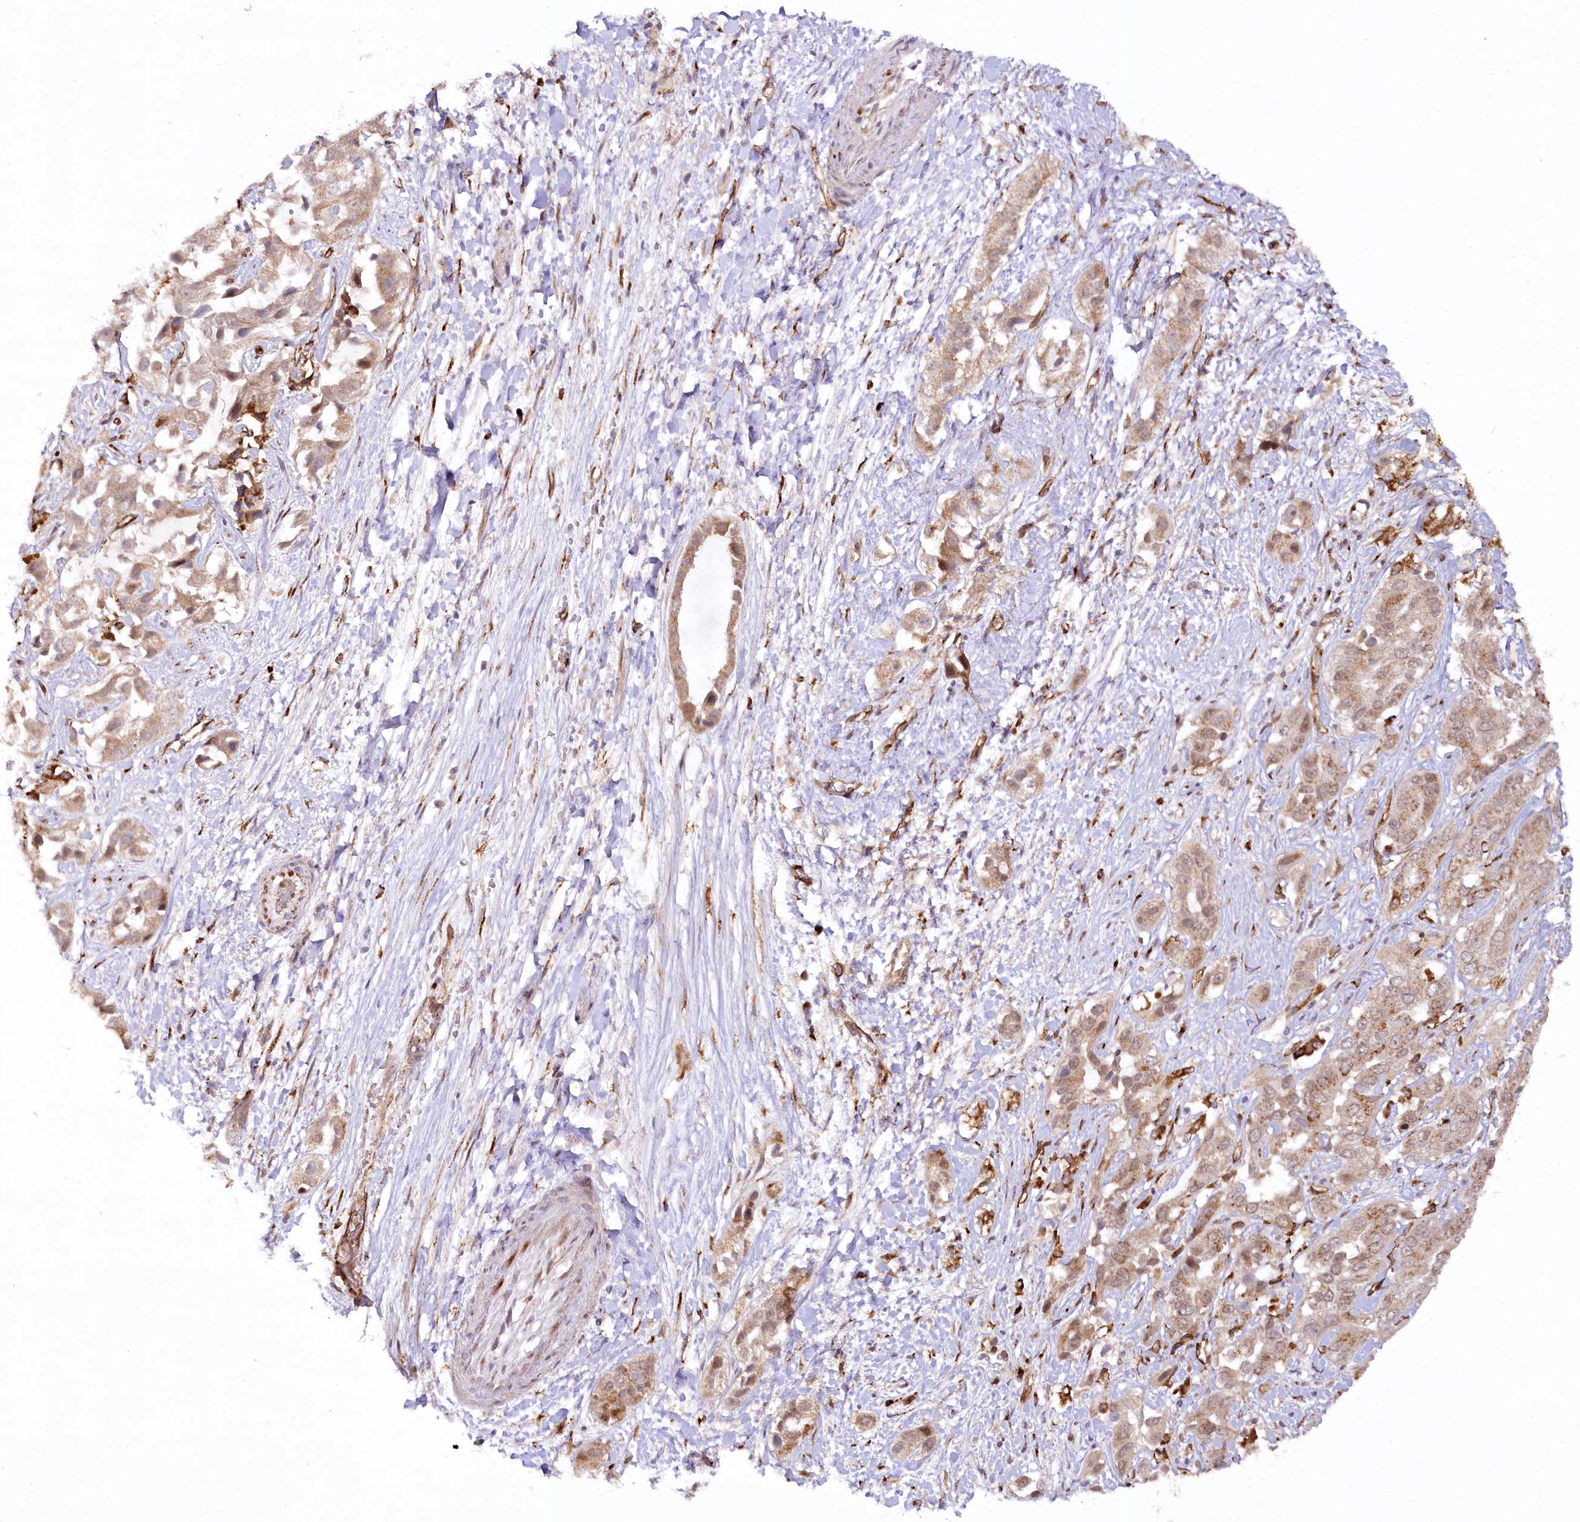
{"staining": {"intensity": "moderate", "quantity": "25%-75%", "location": "cytoplasmic/membranous,nuclear"}, "tissue": "liver cancer", "cell_type": "Tumor cells", "image_type": "cancer", "snomed": [{"axis": "morphology", "description": "Cholangiocarcinoma"}, {"axis": "topography", "description": "Liver"}], "caption": "About 25%-75% of tumor cells in liver cancer (cholangiocarcinoma) exhibit moderate cytoplasmic/membranous and nuclear protein staining as visualized by brown immunohistochemical staining.", "gene": "COPG1", "patient": {"sex": "female", "age": 52}}